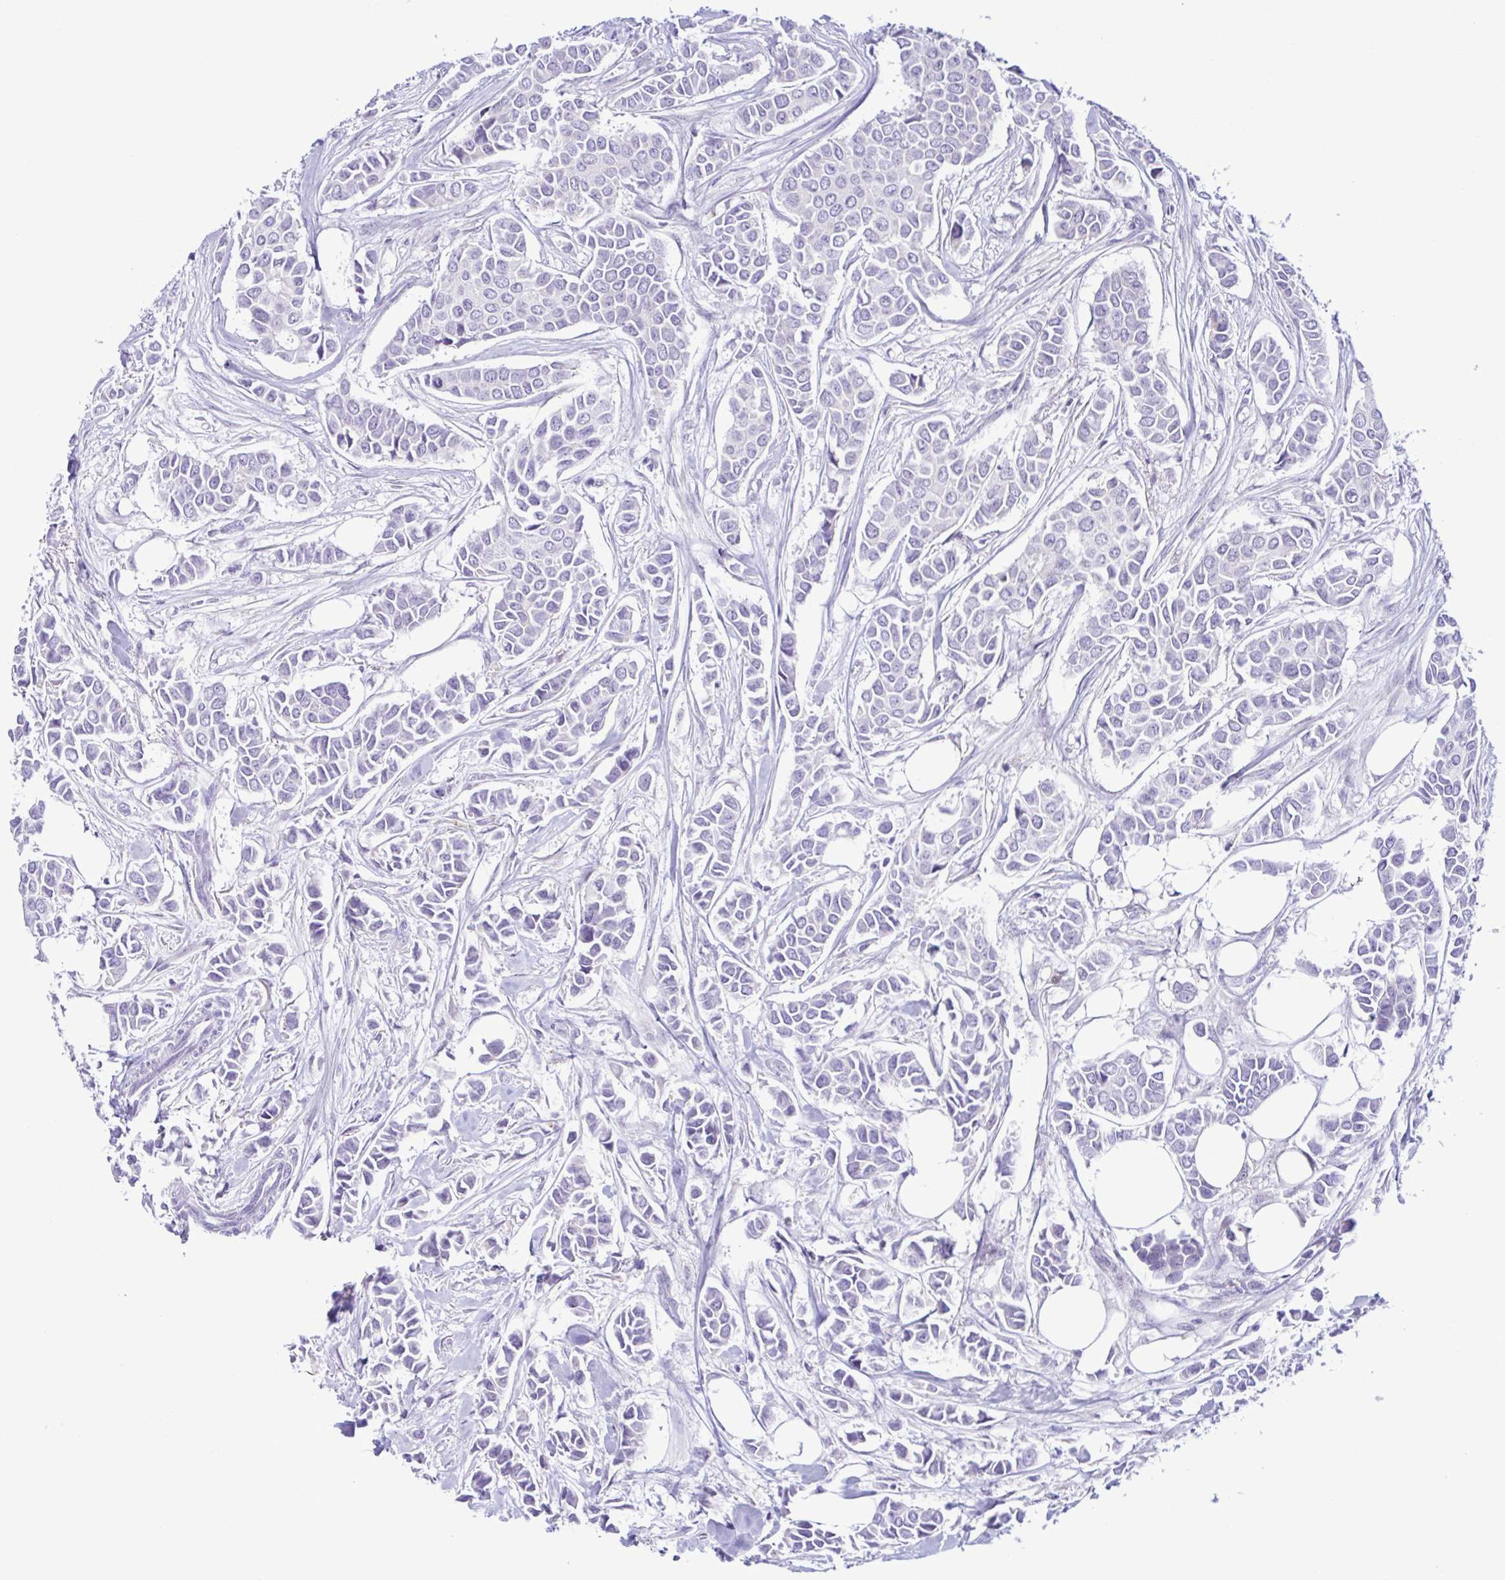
{"staining": {"intensity": "negative", "quantity": "none", "location": "none"}, "tissue": "breast cancer", "cell_type": "Tumor cells", "image_type": "cancer", "snomed": [{"axis": "morphology", "description": "Duct carcinoma"}, {"axis": "topography", "description": "Breast"}], "caption": "The histopathology image demonstrates no significant positivity in tumor cells of breast cancer (intraductal carcinoma).", "gene": "SREBF1", "patient": {"sex": "female", "age": 84}}